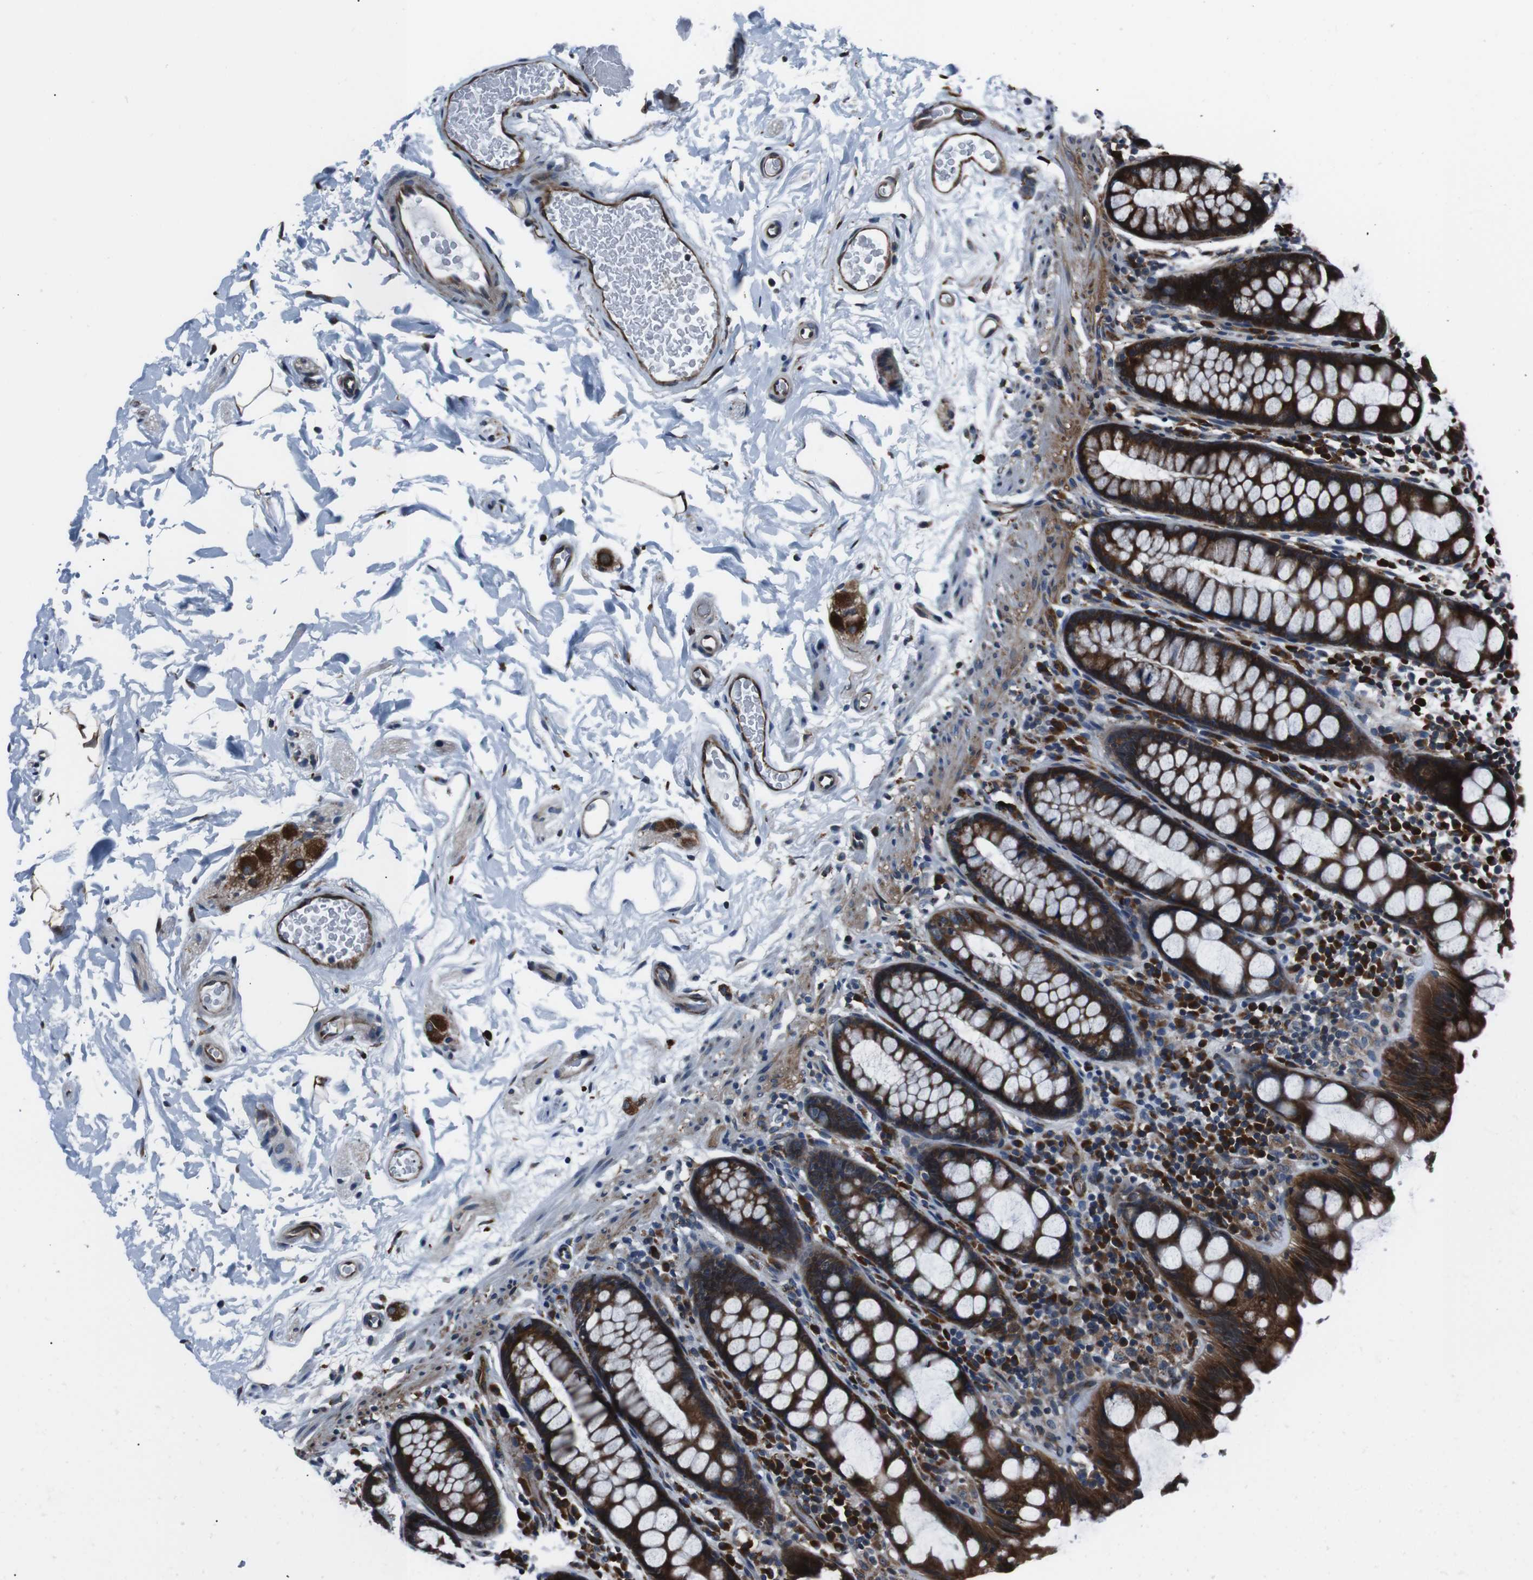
{"staining": {"intensity": "moderate", "quantity": ">75%", "location": "cytoplasmic/membranous"}, "tissue": "colon", "cell_type": "Endothelial cells", "image_type": "normal", "snomed": [{"axis": "morphology", "description": "Normal tissue, NOS"}, {"axis": "topography", "description": "Colon"}], "caption": "Immunohistochemistry (IHC) histopathology image of normal colon: colon stained using immunohistochemistry (IHC) shows medium levels of moderate protein expression localized specifically in the cytoplasmic/membranous of endothelial cells, appearing as a cytoplasmic/membranous brown color.", "gene": "EIF4A2", "patient": {"sex": "female", "age": 80}}